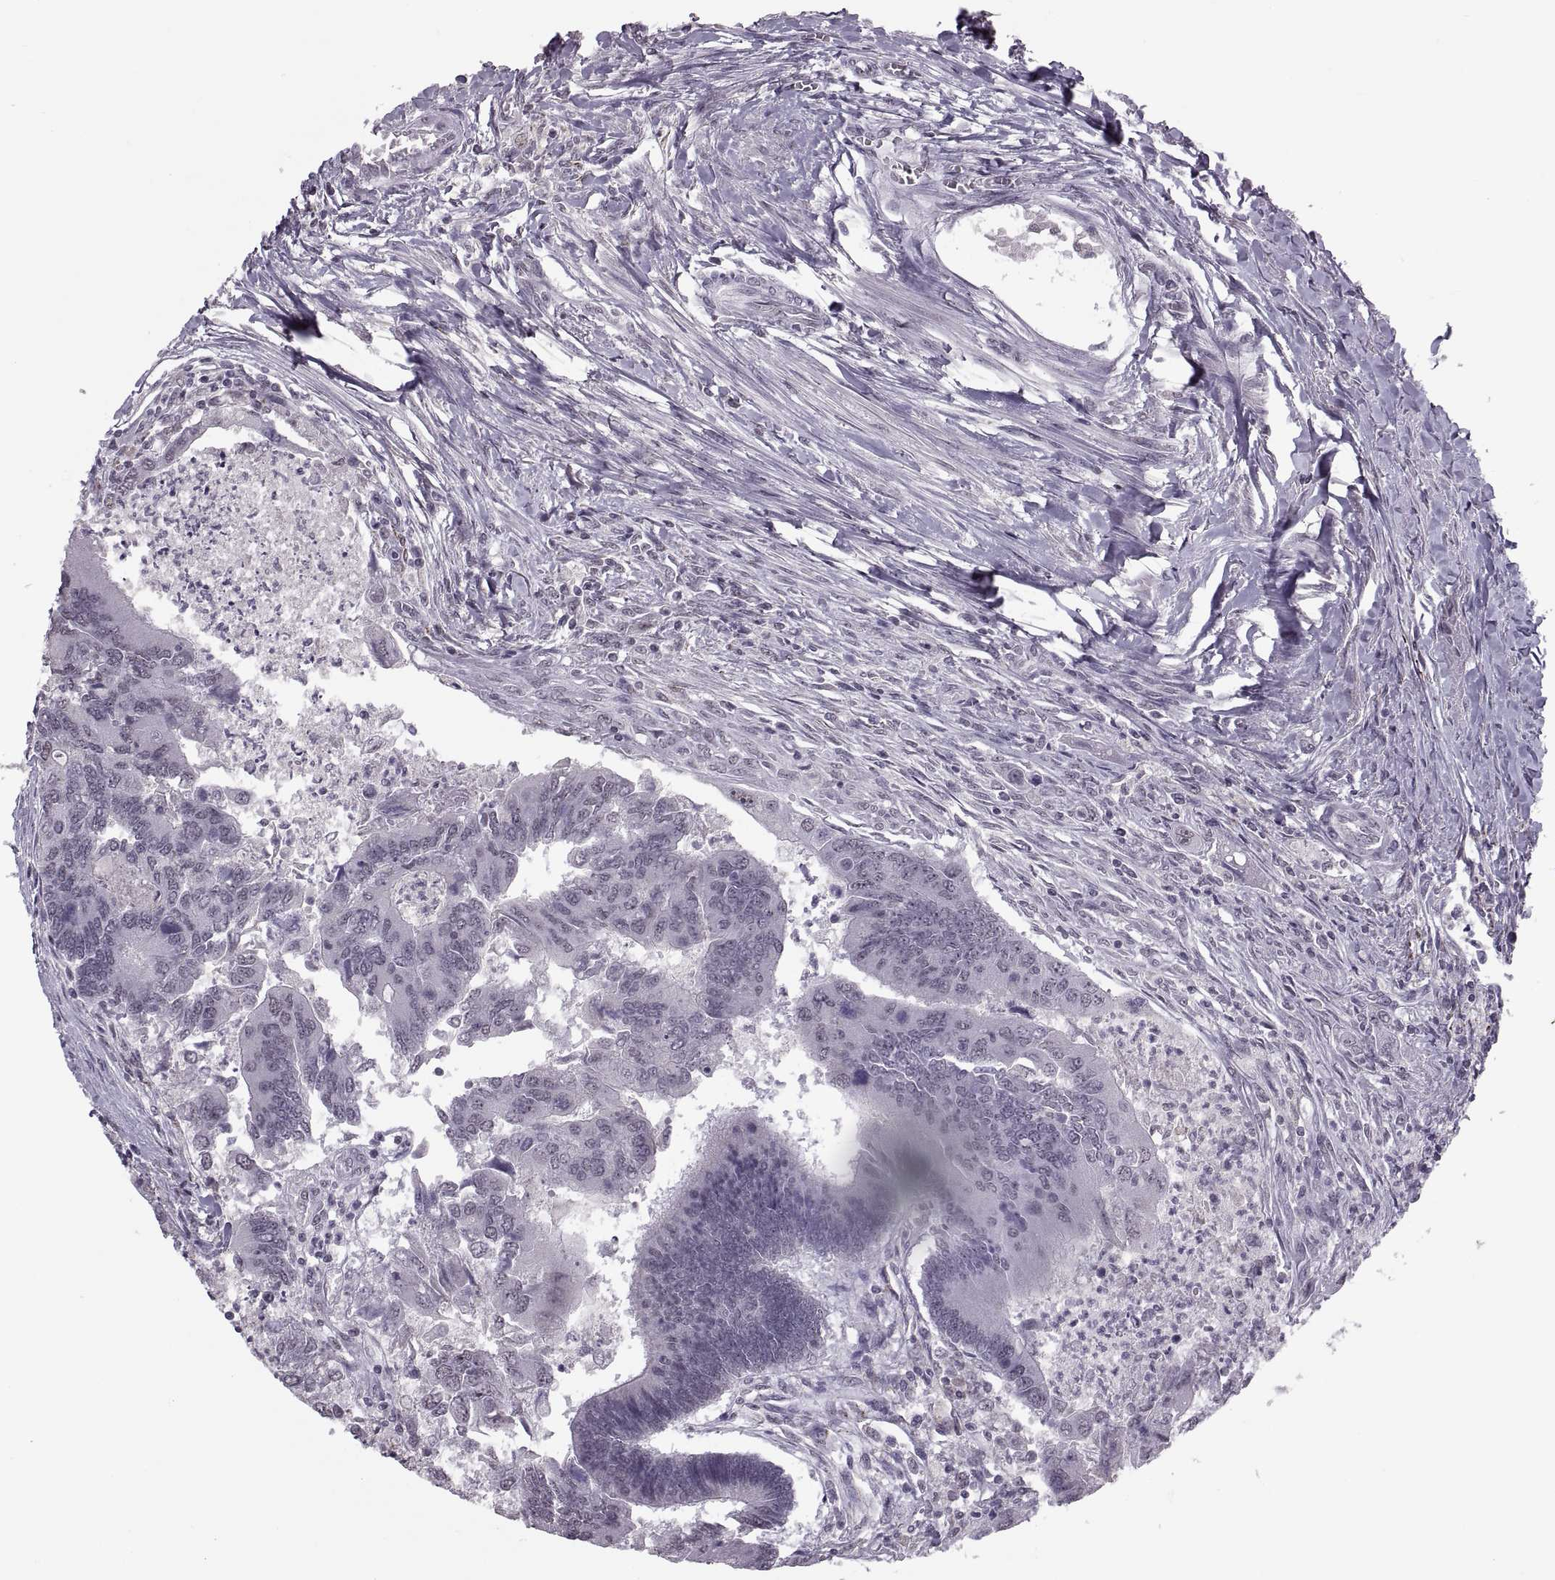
{"staining": {"intensity": "negative", "quantity": "none", "location": "none"}, "tissue": "colorectal cancer", "cell_type": "Tumor cells", "image_type": "cancer", "snomed": [{"axis": "morphology", "description": "Adenocarcinoma, NOS"}, {"axis": "topography", "description": "Colon"}], "caption": "Immunohistochemical staining of colorectal cancer reveals no significant positivity in tumor cells.", "gene": "OTP", "patient": {"sex": "female", "age": 67}}